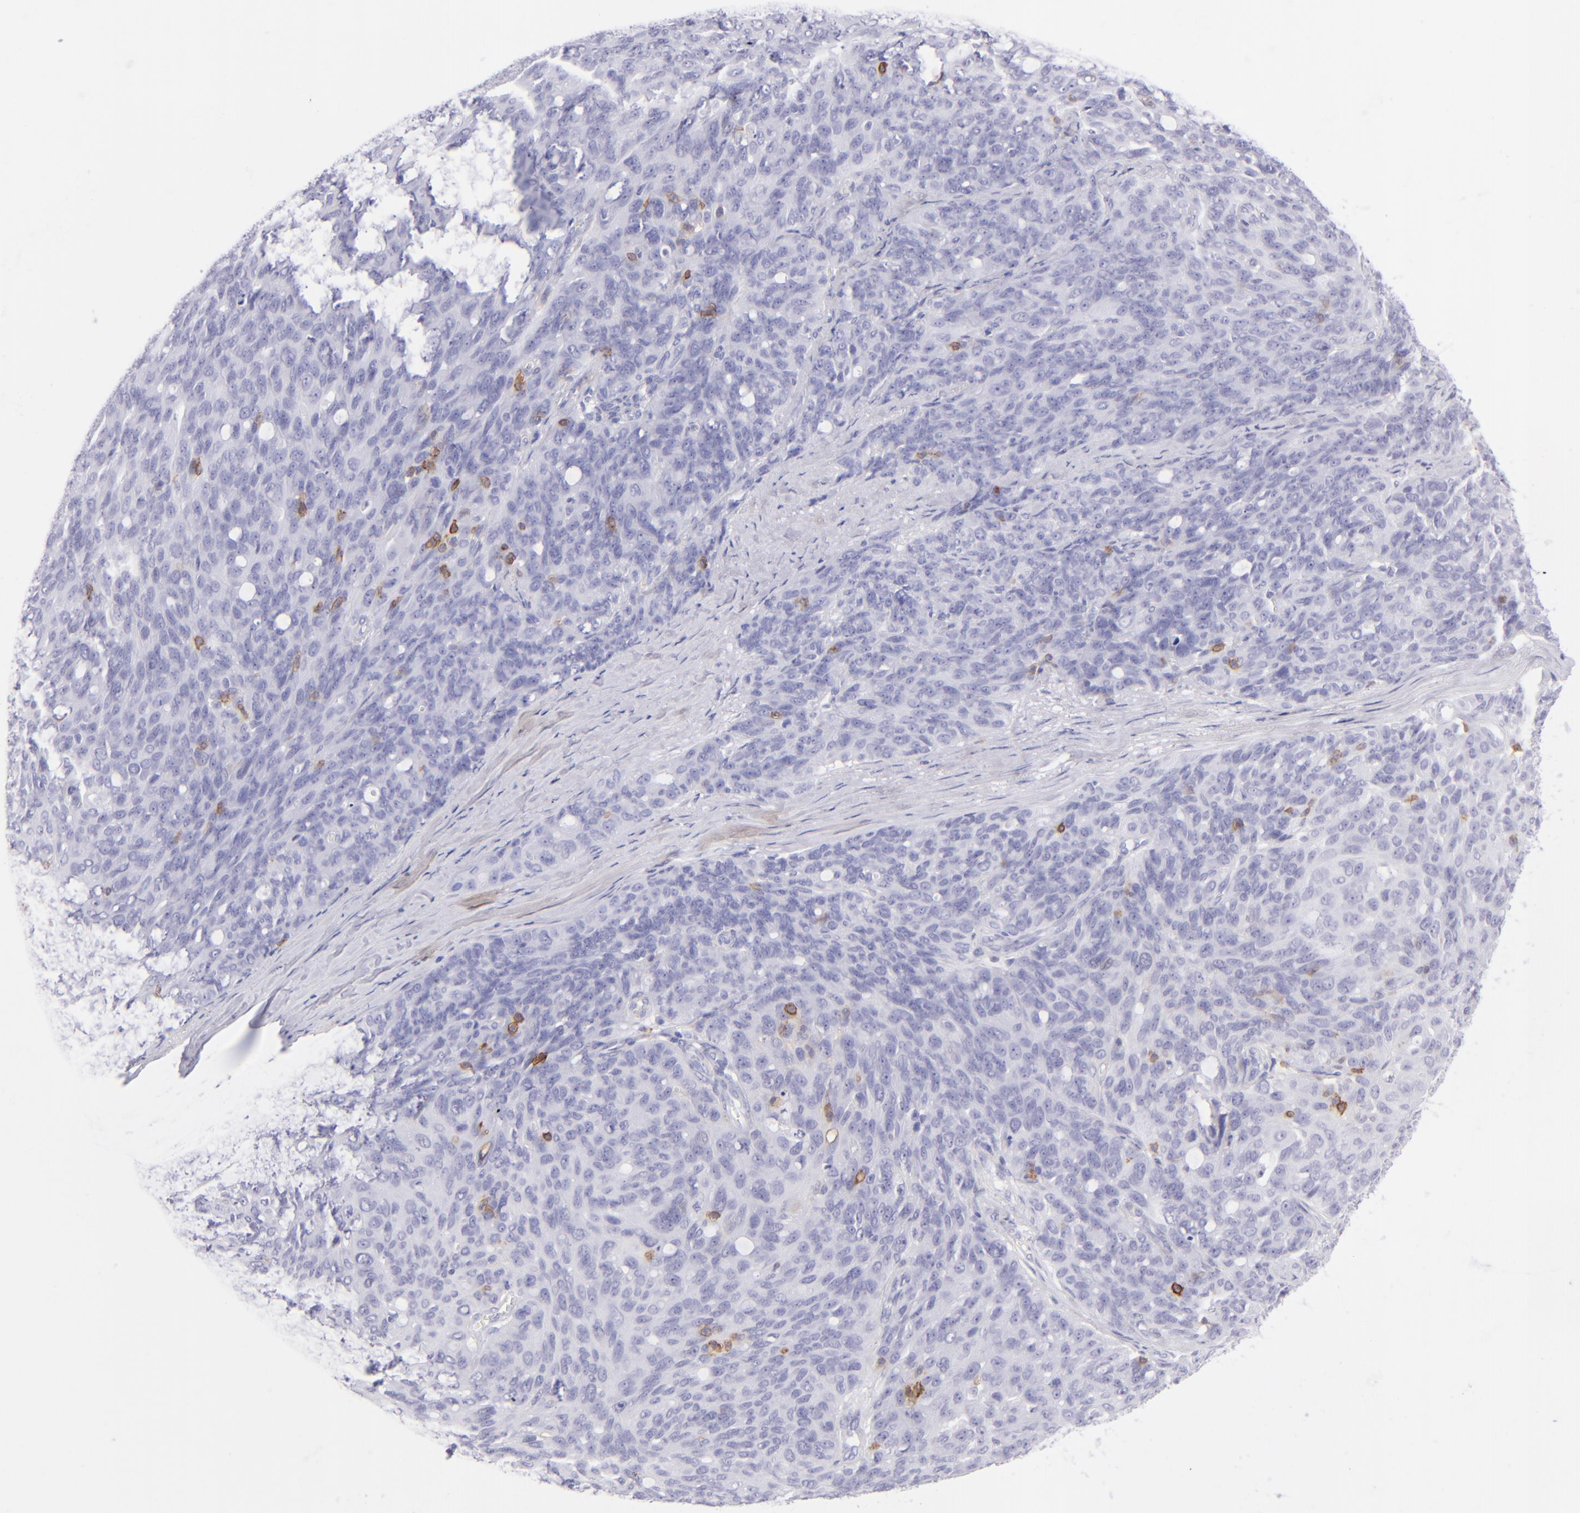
{"staining": {"intensity": "negative", "quantity": "none", "location": "none"}, "tissue": "ovarian cancer", "cell_type": "Tumor cells", "image_type": "cancer", "snomed": [{"axis": "morphology", "description": "Carcinoma, endometroid"}, {"axis": "topography", "description": "Ovary"}], "caption": "Protein analysis of ovarian cancer (endometroid carcinoma) shows no significant positivity in tumor cells.", "gene": "CD69", "patient": {"sex": "female", "age": 60}}